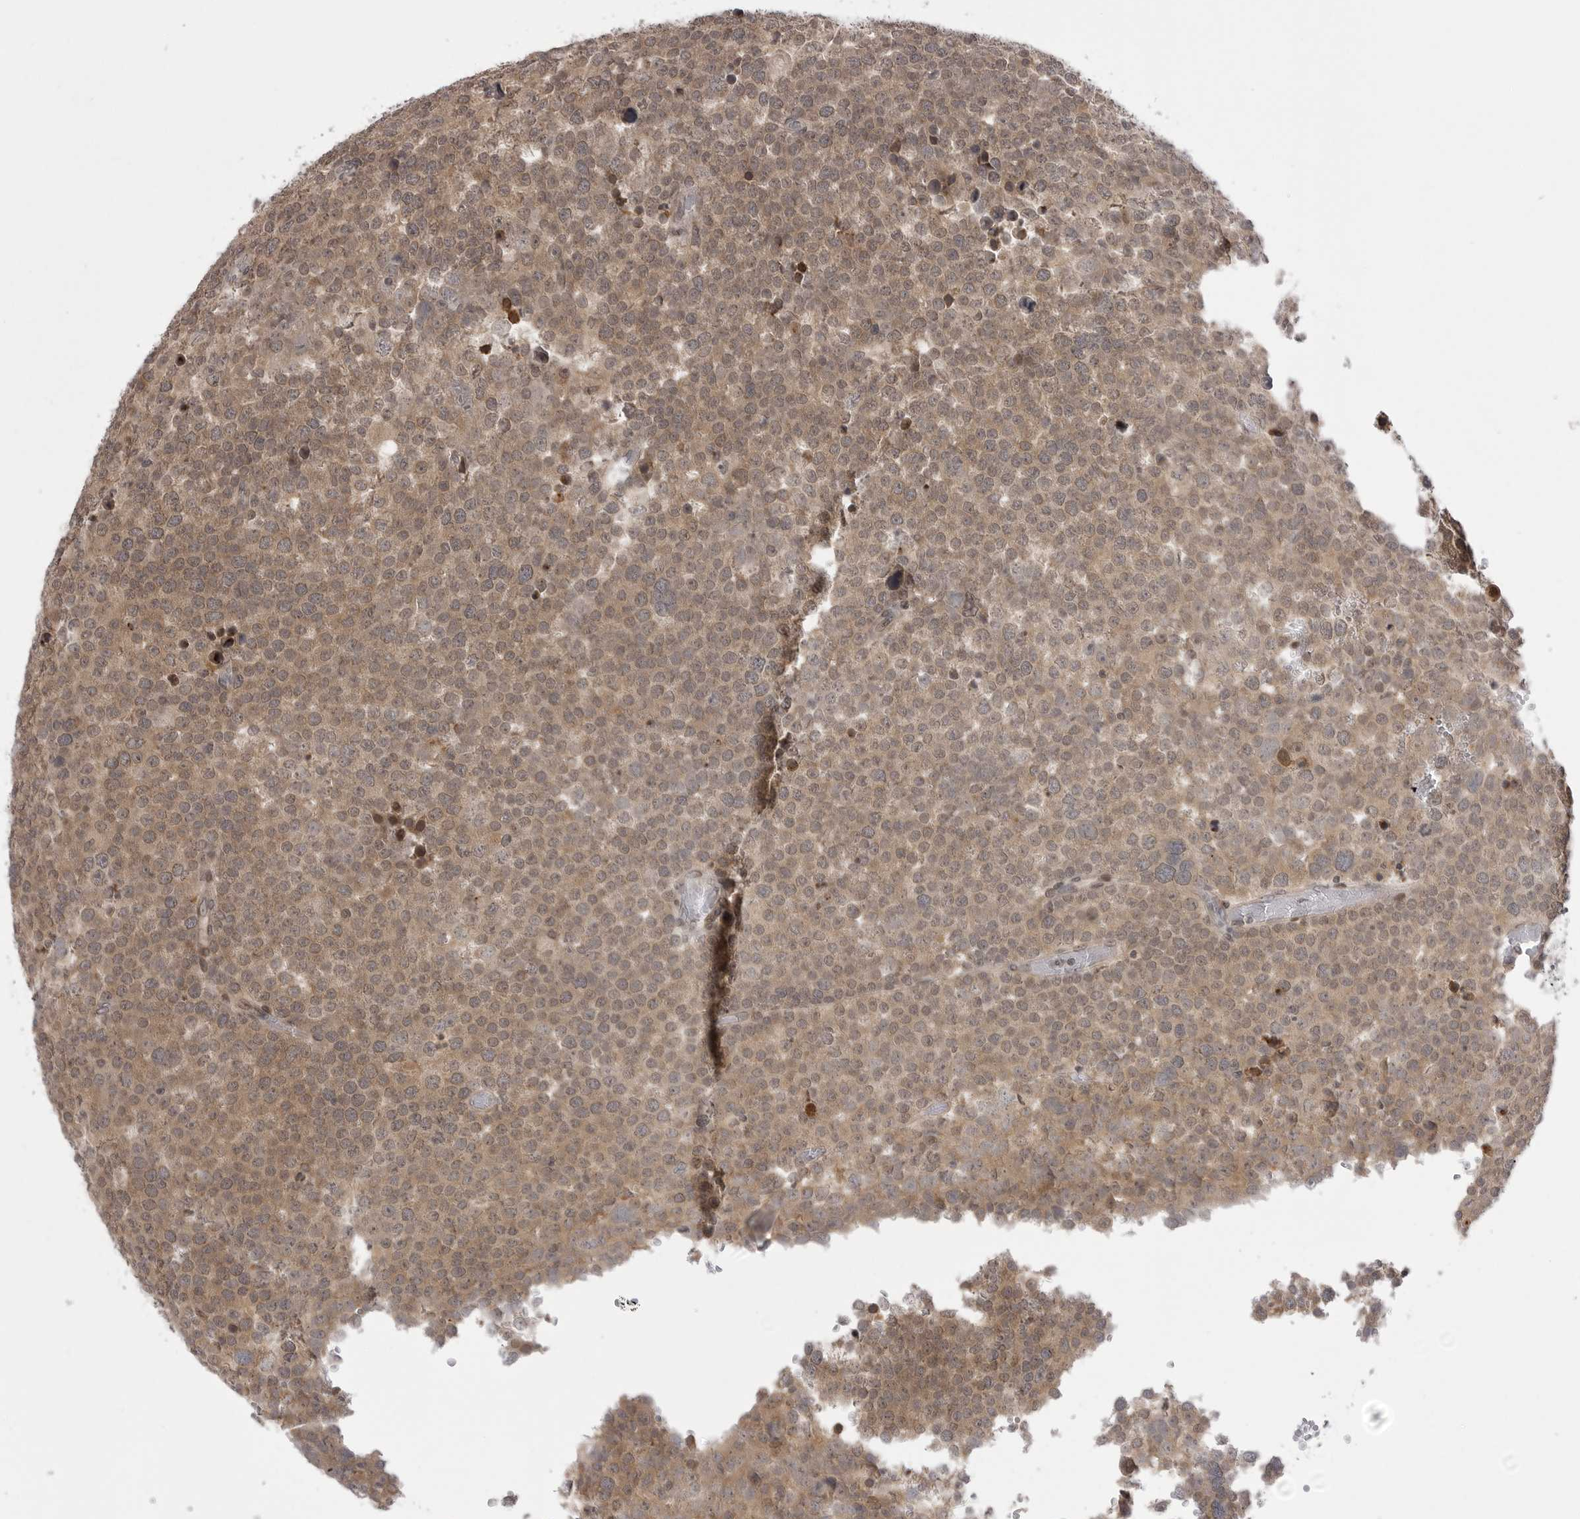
{"staining": {"intensity": "moderate", "quantity": ">75%", "location": "cytoplasmic/membranous"}, "tissue": "testis cancer", "cell_type": "Tumor cells", "image_type": "cancer", "snomed": [{"axis": "morphology", "description": "Seminoma, NOS"}, {"axis": "topography", "description": "Testis"}], "caption": "Testis cancer stained for a protein displays moderate cytoplasmic/membranous positivity in tumor cells.", "gene": "PTK2B", "patient": {"sex": "male", "age": 71}}